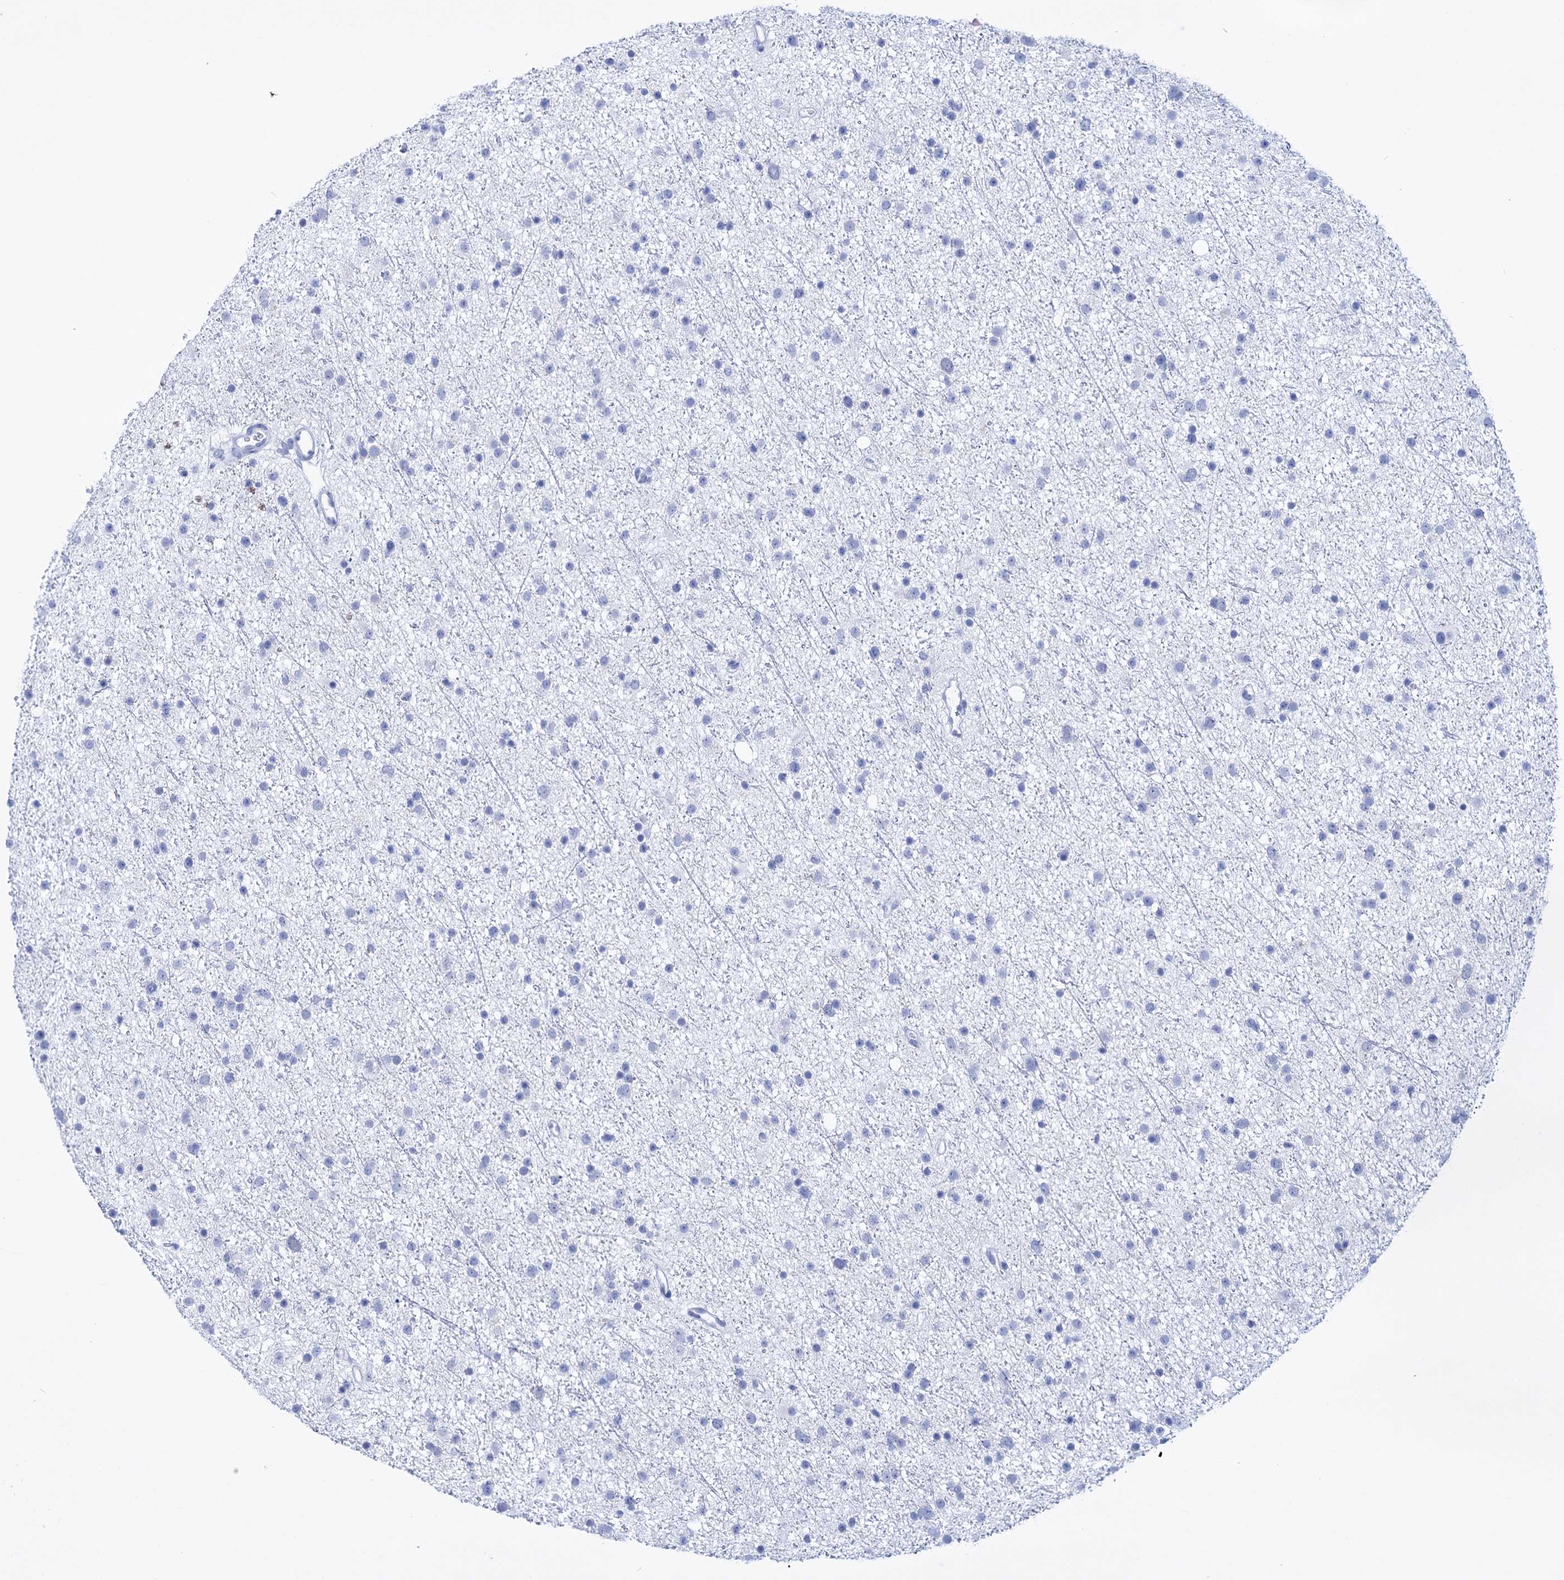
{"staining": {"intensity": "negative", "quantity": "none", "location": "none"}, "tissue": "glioma", "cell_type": "Tumor cells", "image_type": "cancer", "snomed": [{"axis": "morphology", "description": "Glioma, malignant, Low grade"}, {"axis": "topography", "description": "Cerebral cortex"}], "caption": "This is a image of IHC staining of malignant glioma (low-grade), which shows no staining in tumor cells.", "gene": "FBXW12", "patient": {"sex": "female", "age": 39}}